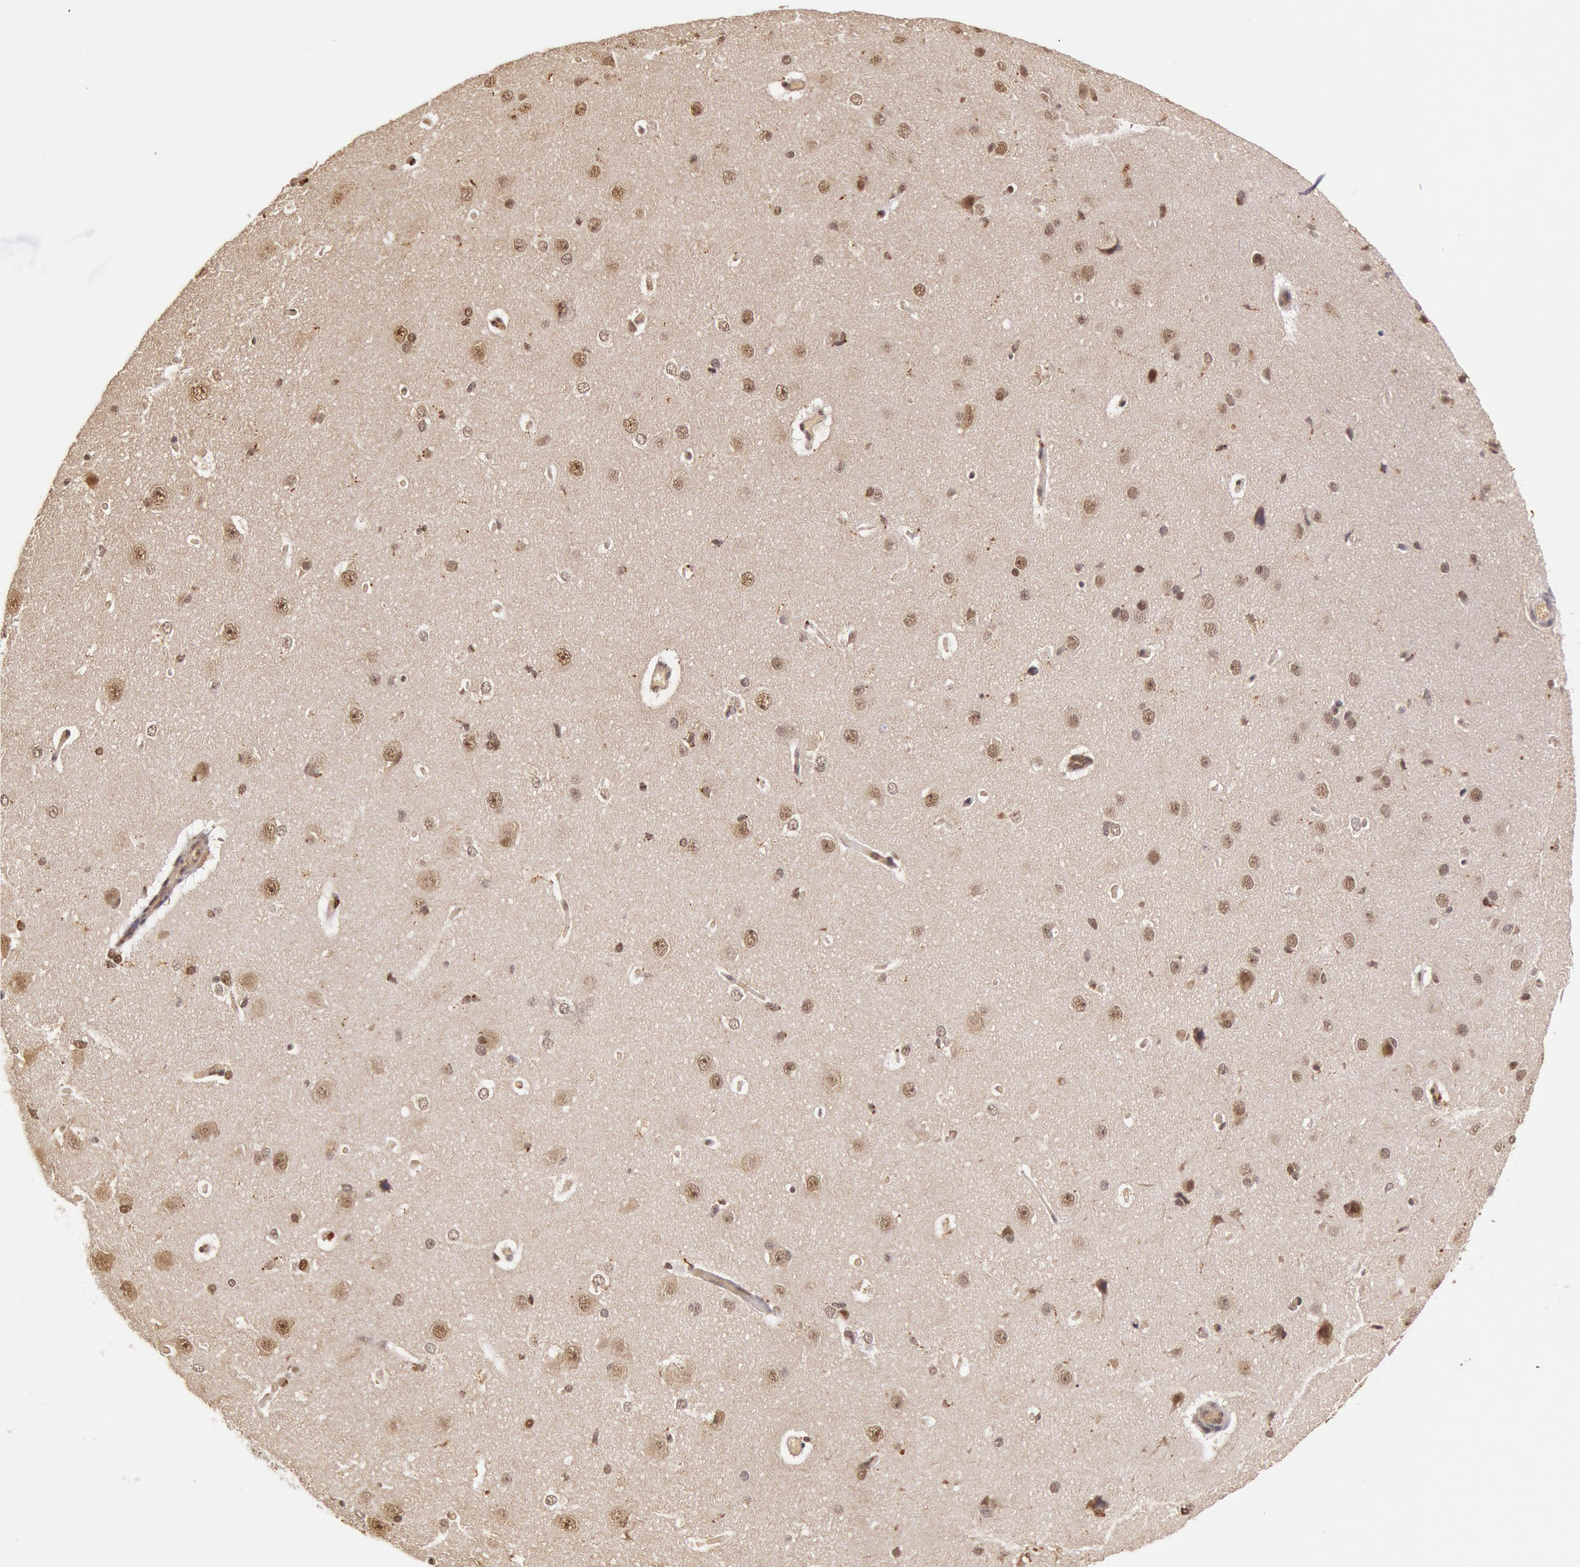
{"staining": {"intensity": "moderate", "quantity": ">75%", "location": "nuclear"}, "tissue": "cerebral cortex", "cell_type": "Endothelial cells", "image_type": "normal", "snomed": [{"axis": "morphology", "description": "Normal tissue, NOS"}, {"axis": "topography", "description": "Cerebral cortex"}], "caption": "Immunohistochemistry (IHC) image of benign human cerebral cortex stained for a protein (brown), which reveals medium levels of moderate nuclear expression in approximately >75% of endothelial cells.", "gene": "LIG4", "patient": {"sex": "female", "age": 45}}